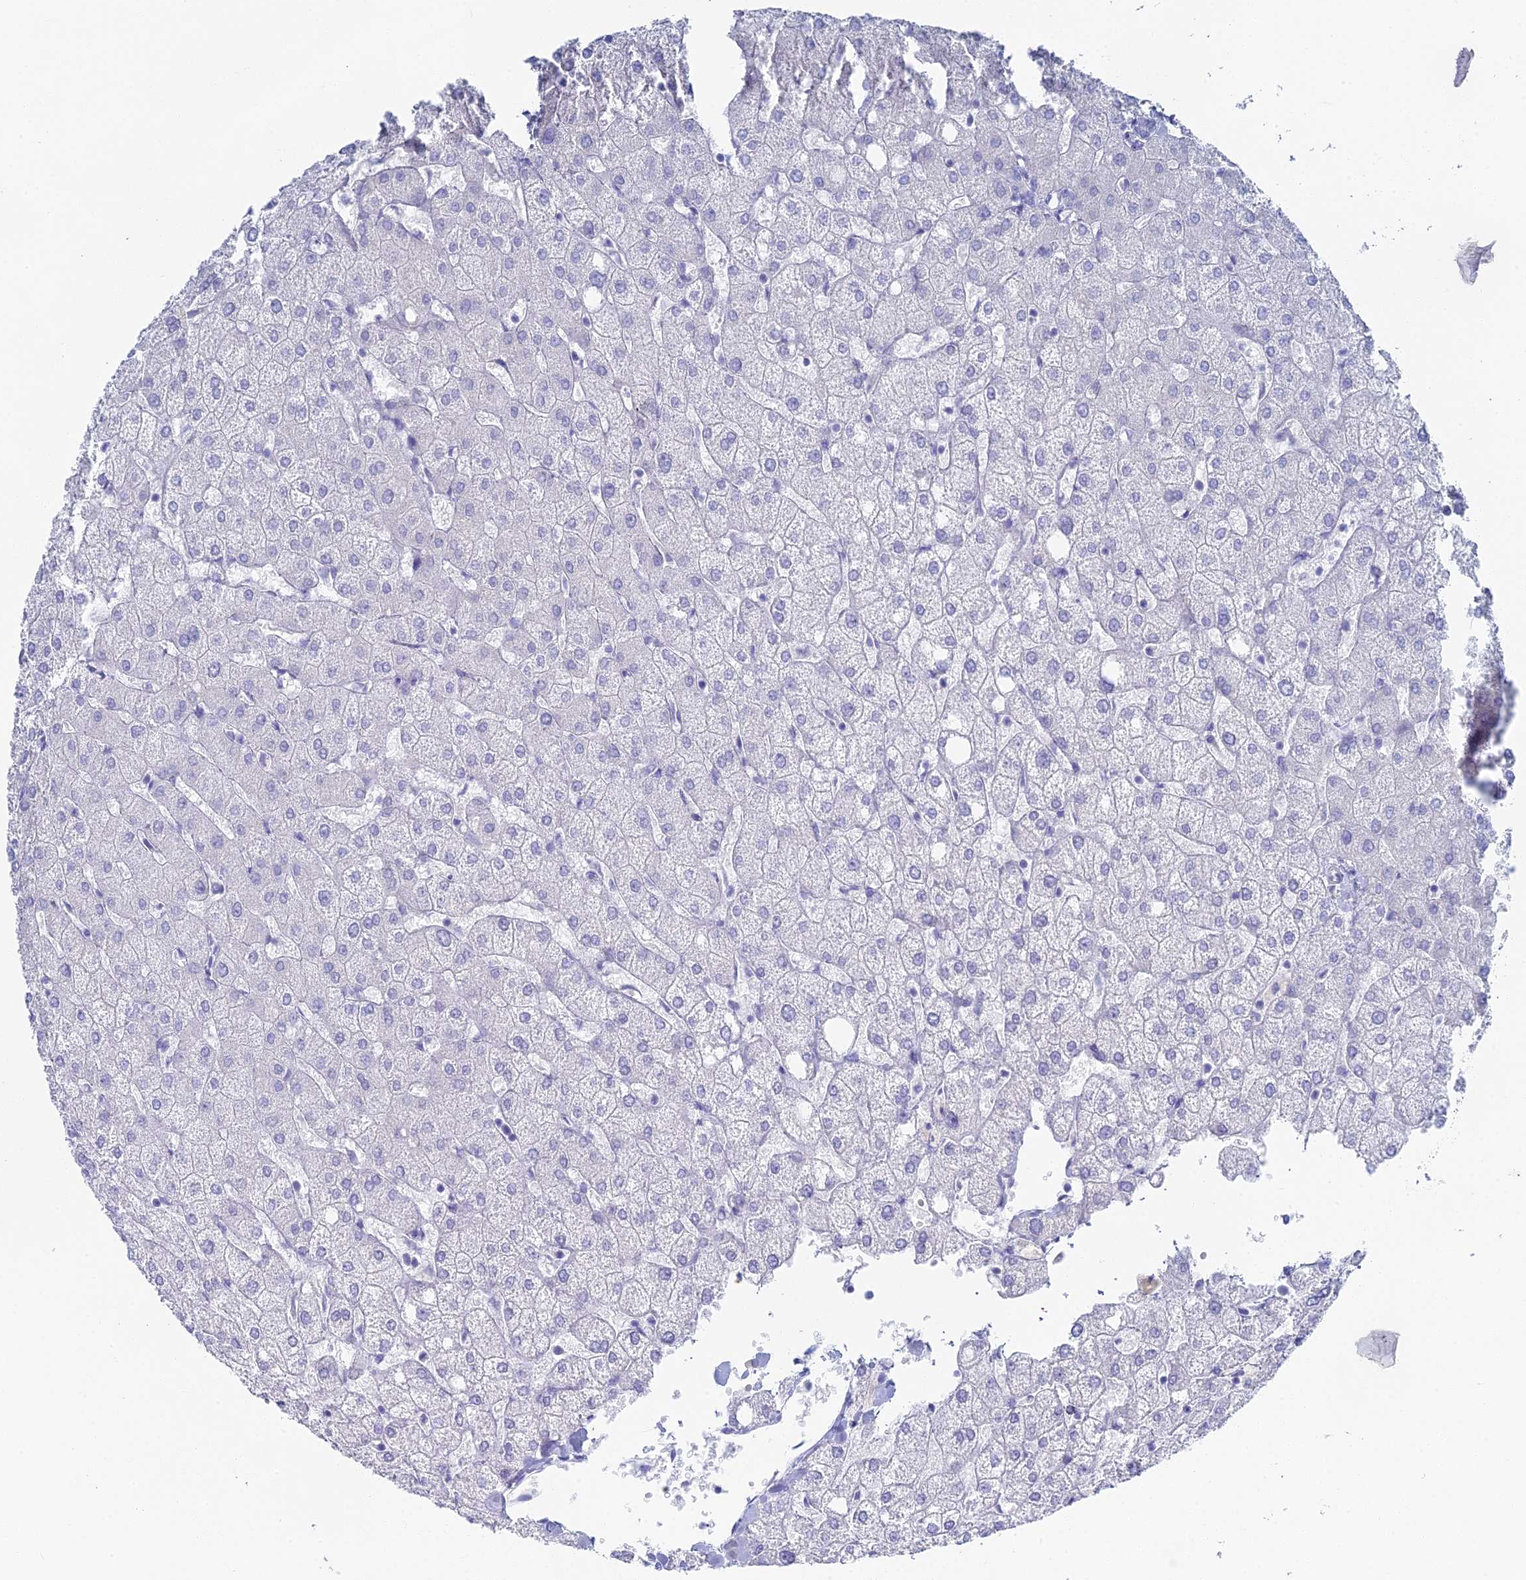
{"staining": {"intensity": "negative", "quantity": "none", "location": "none"}, "tissue": "liver", "cell_type": "Cholangiocytes", "image_type": "normal", "snomed": [{"axis": "morphology", "description": "Normal tissue, NOS"}, {"axis": "topography", "description": "Liver"}], "caption": "This is an immunohistochemistry (IHC) image of normal human liver. There is no expression in cholangiocytes.", "gene": "ALPP", "patient": {"sex": "female", "age": 54}}